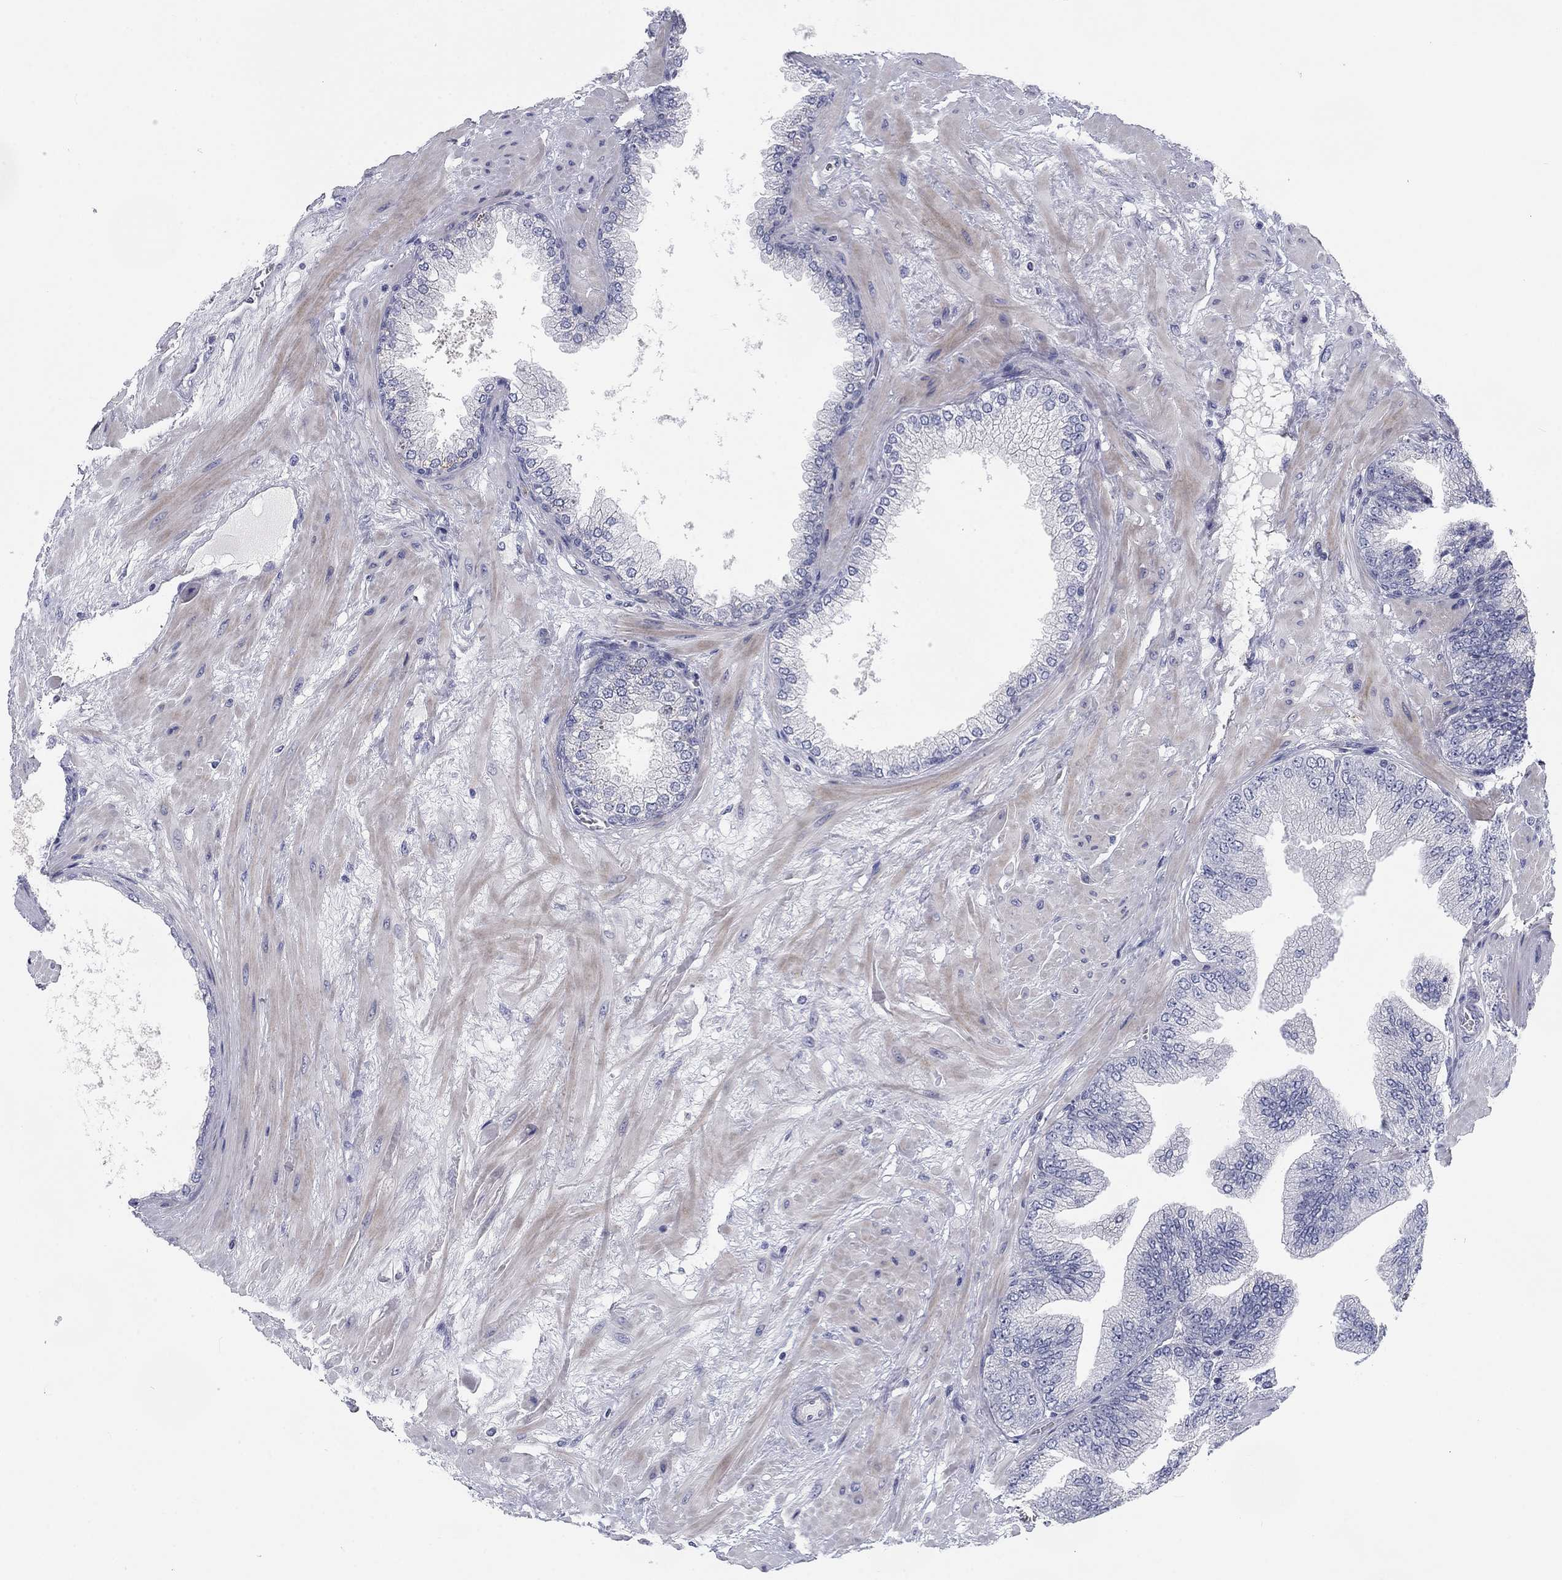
{"staining": {"intensity": "negative", "quantity": "none", "location": "none"}, "tissue": "prostate cancer", "cell_type": "Tumor cells", "image_type": "cancer", "snomed": [{"axis": "morphology", "description": "Adenocarcinoma, Low grade"}, {"axis": "topography", "description": "Prostate"}], "caption": "Image shows no significant protein expression in tumor cells of prostate adenocarcinoma (low-grade). (IHC, brightfield microscopy, high magnification).", "gene": "CALB1", "patient": {"sex": "male", "age": 72}}